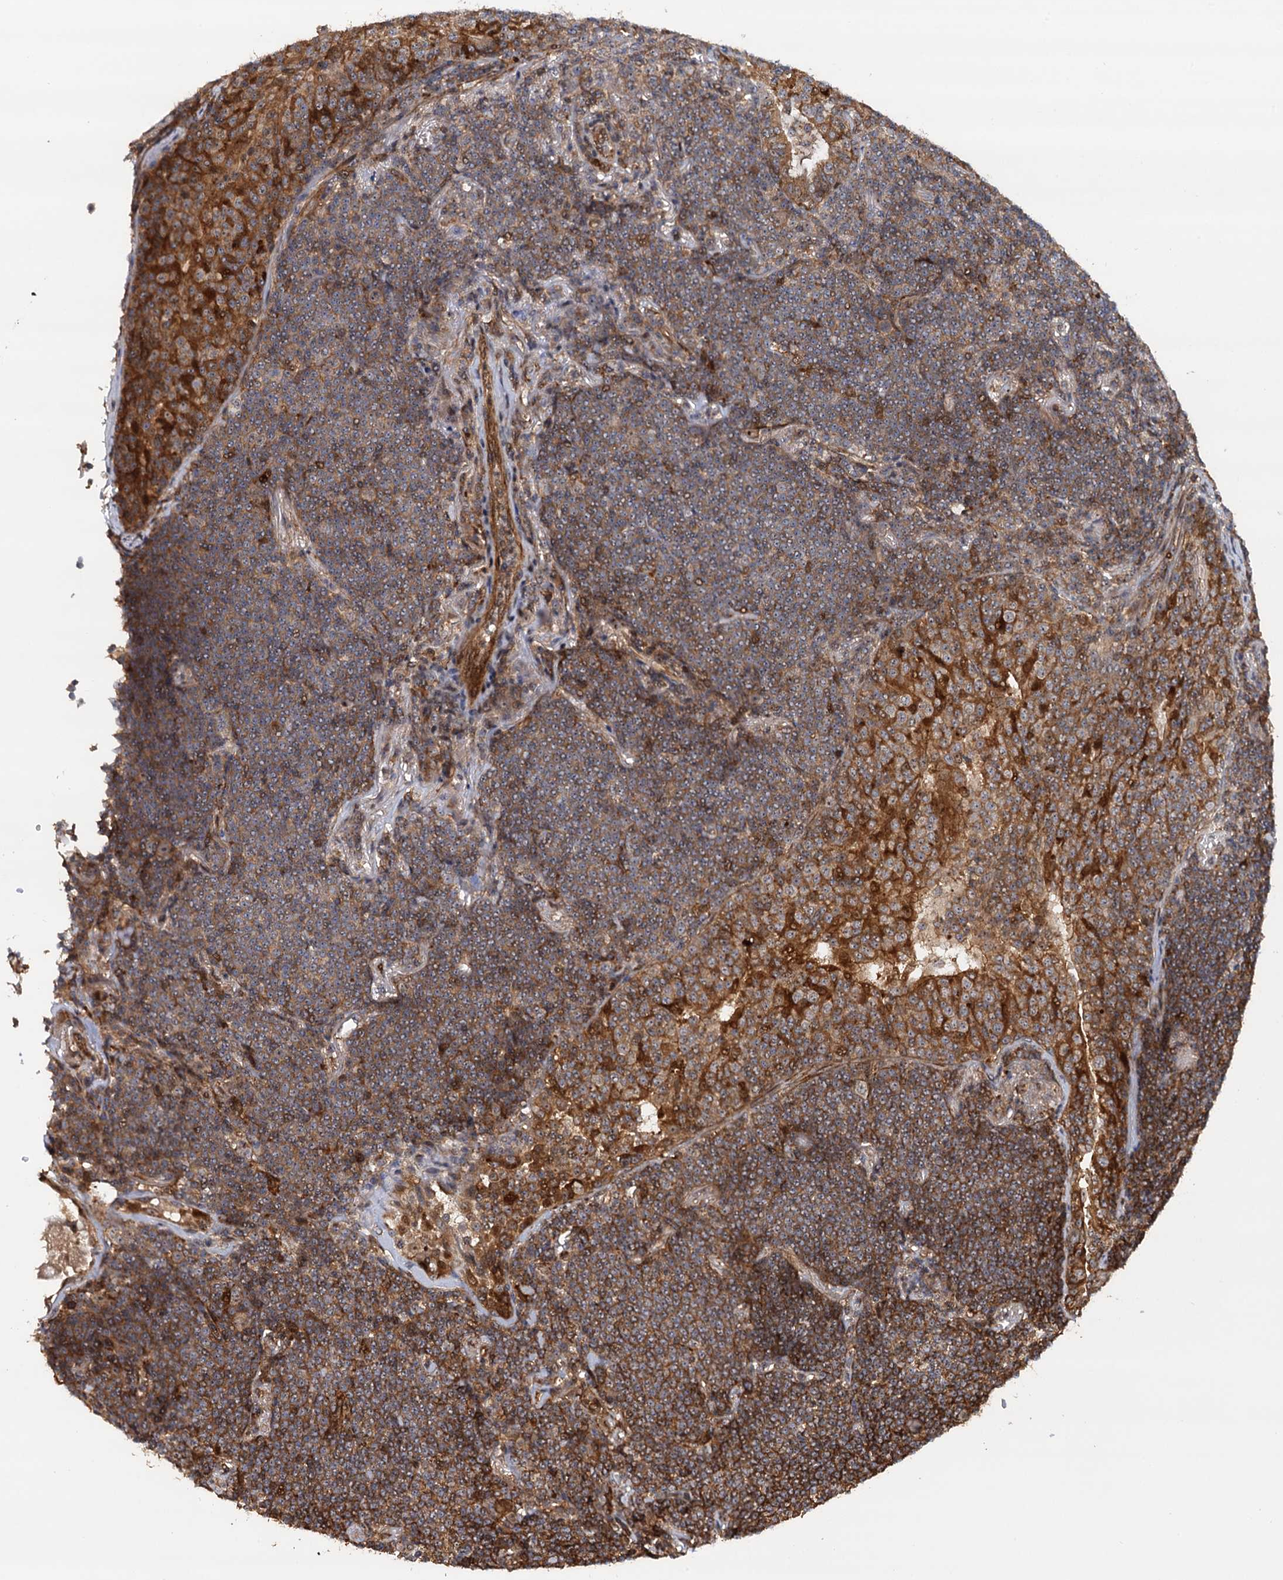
{"staining": {"intensity": "moderate", "quantity": "25%-75%", "location": "cytoplasmic/membranous"}, "tissue": "lymphoma", "cell_type": "Tumor cells", "image_type": "cancer", "snomed": [{"axis": "morphology", "description": "Malignant lymphoma, non-Hodgkin's type, Low grade"}, {"axis": "topography", "description": "Lung"}], "caption": "Lymphoma stained with a protein marker displays moderate staining in tumor cells.", "gene": "BORA", "patient": {"sex": "female", "age": 71}}